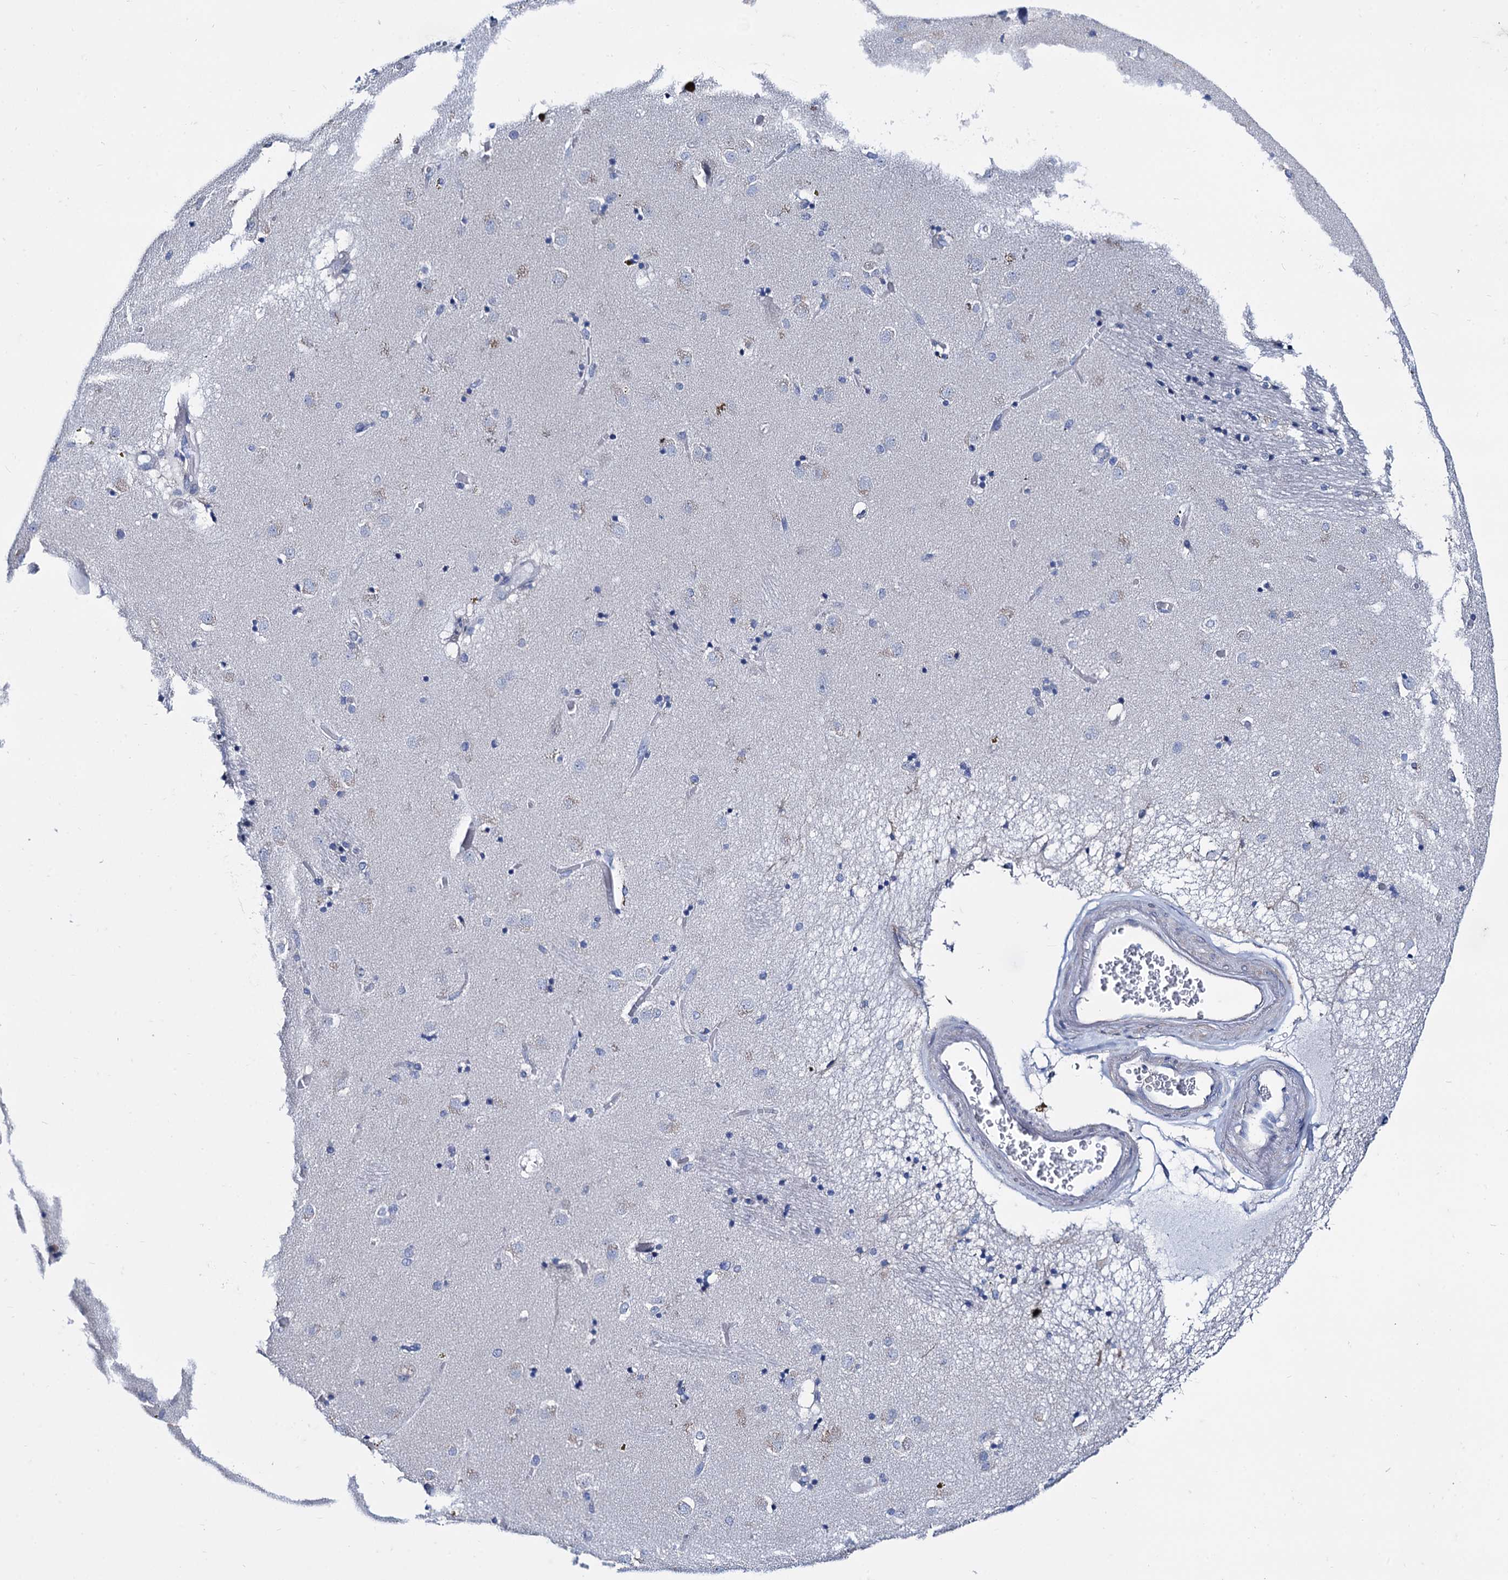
{"staining": {"intensity": "negative", "quantity": "none", "location": "none"}, "tissue": "caudate", "cell_type": "Glial cells", "image_type": "normal", "snomed": [{"axis": "morphology", "description": "Normal tissue, NOS"}, {"axis": "topography", "description": "Lateral ventricle wall"}], "caption": "IHC image of benign caudate stained for a protein (brown), which shows no staining in glial cells.", "gene": "FOXR2", "patient": {"sex": "male", "age": 70}}